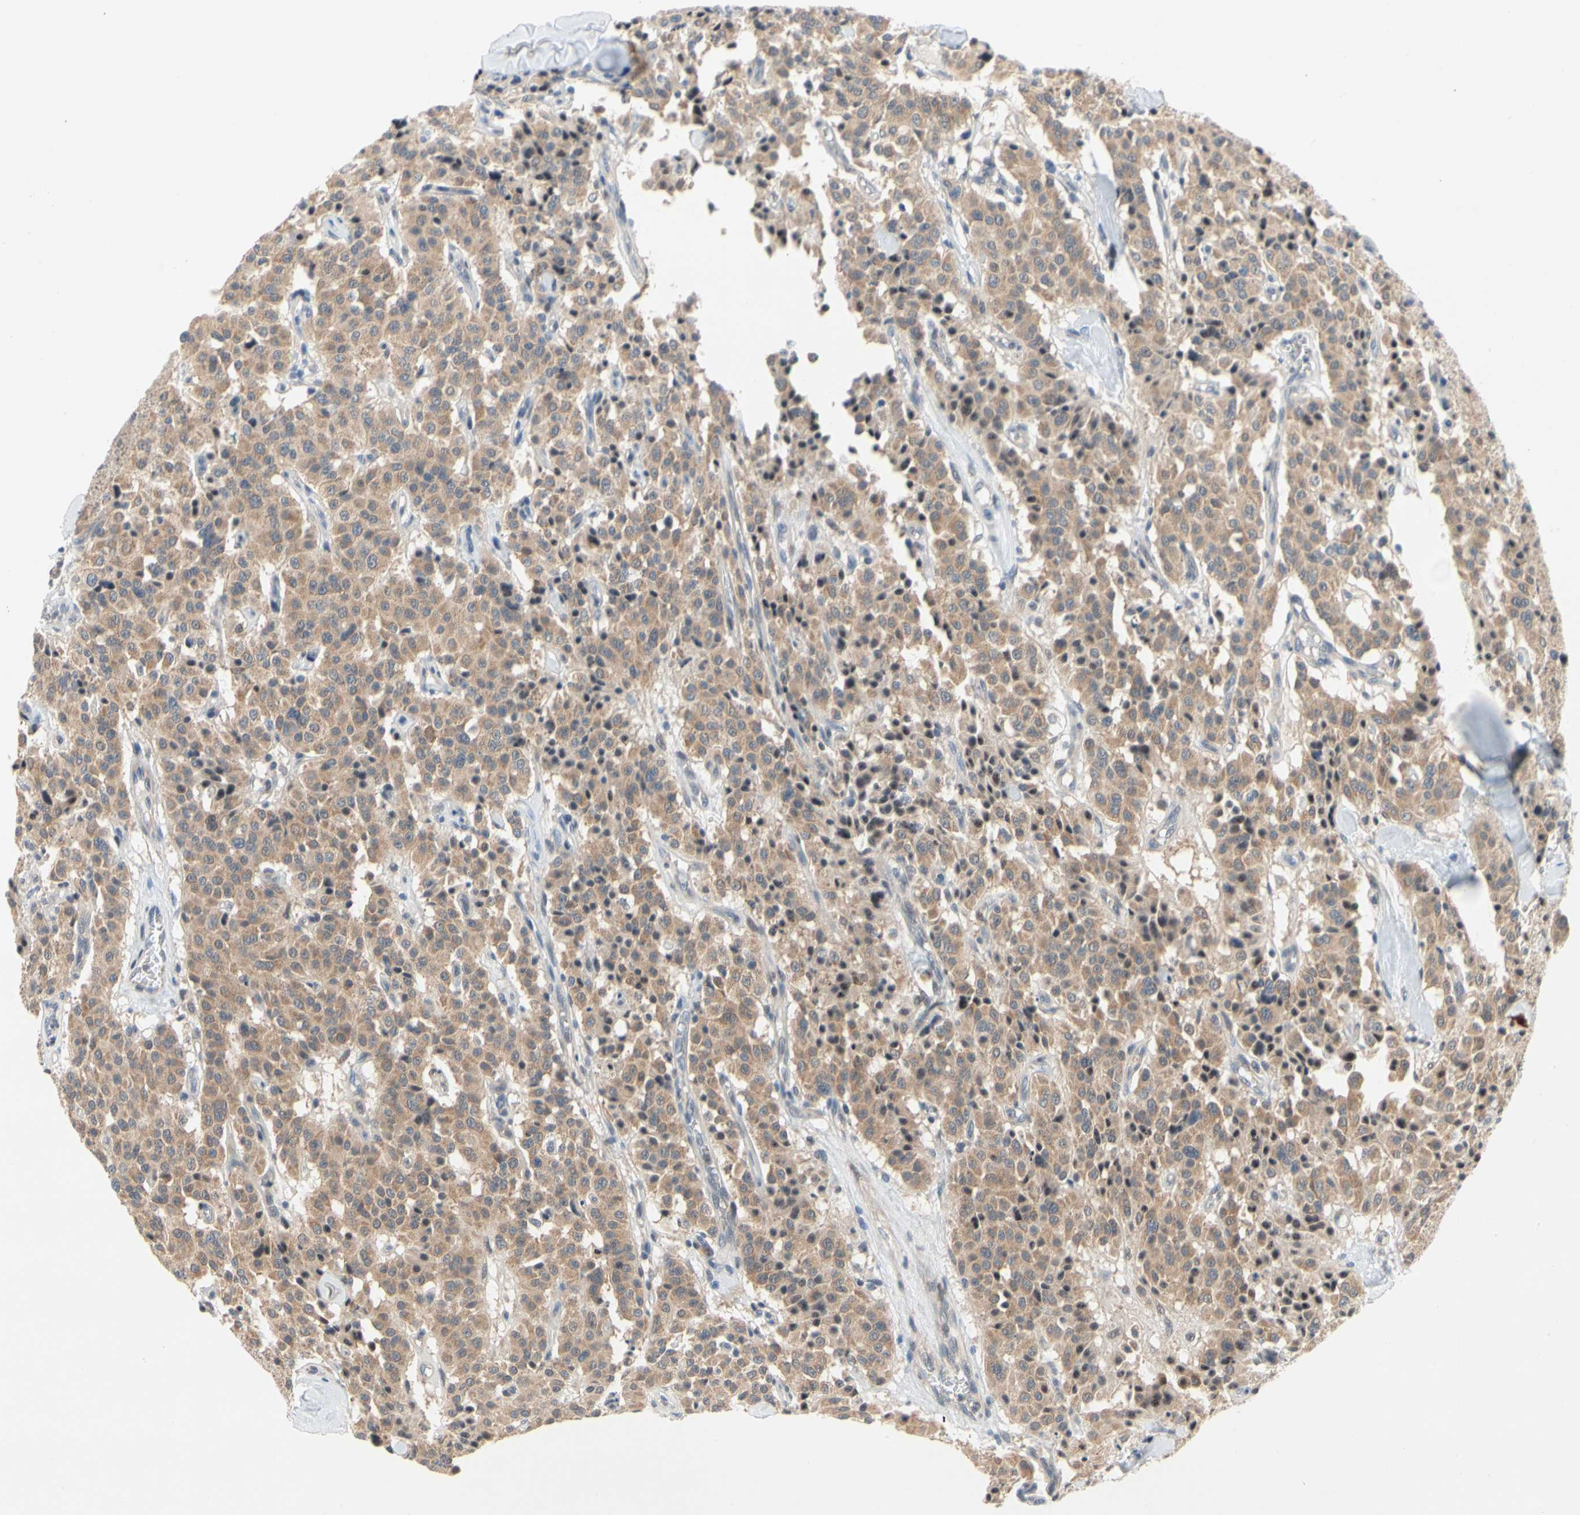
{"staining": {"intensity": "moderate", "quantity": ">75%", "location": "cytoplasmic/membranous"}, "tissue": "carcinoid", "cell_type": "Tumor cells", "image_type": "cancer", "snomed": [{"axis": "morphology", "description": "Carcinoid, malignant, NOS"}, {"axis": "topography", "description": "Lung"}], "caption": "Tumor cells display medium levels of moderate cytoplasmic/membranous positivity in about >75% of cells in human carcinoid.", "gene": "MARK1", "patient": {"sex": "male", "age": 30}}